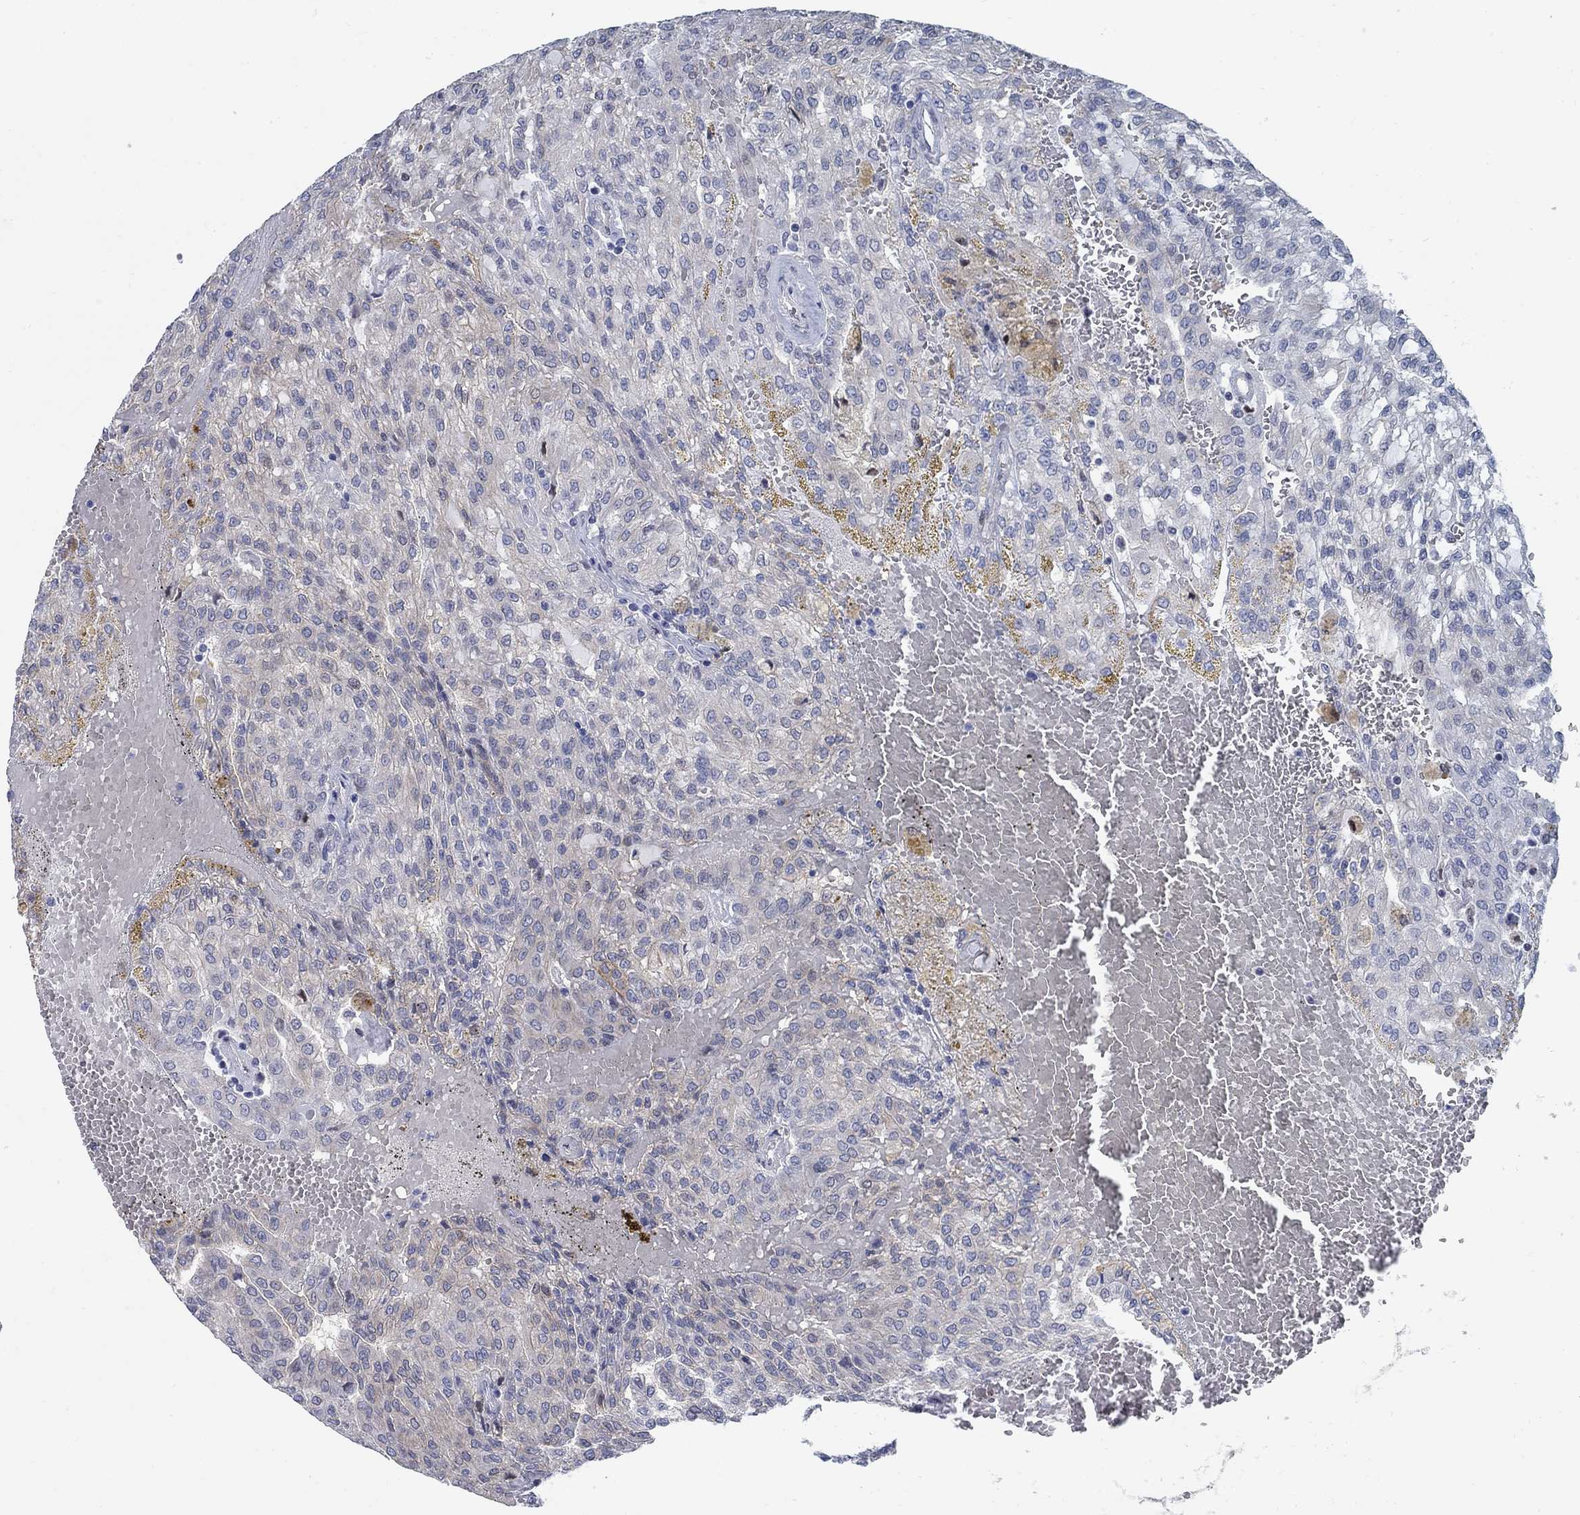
{"staining": {"intensity": "weak", "quantity": "<25%", "location": "cytoplasmic/membranous"}, "tissue": "renal cancer", "cell_type": "Tumor cells", "image_type": "cancer", "snomed": [{"axis": "morphology", "description": "Adenocarcinoma, NOS"}, {"axis": "topography", "description": "Kidney"}], "caption": "The immunohistochemistry micrograph has no significant positivity in tumor cells of renal cancer (adenocarcinoma) tissue.", "gene": "MYO3A", "patient": {"sex": "male", "age": 63}}